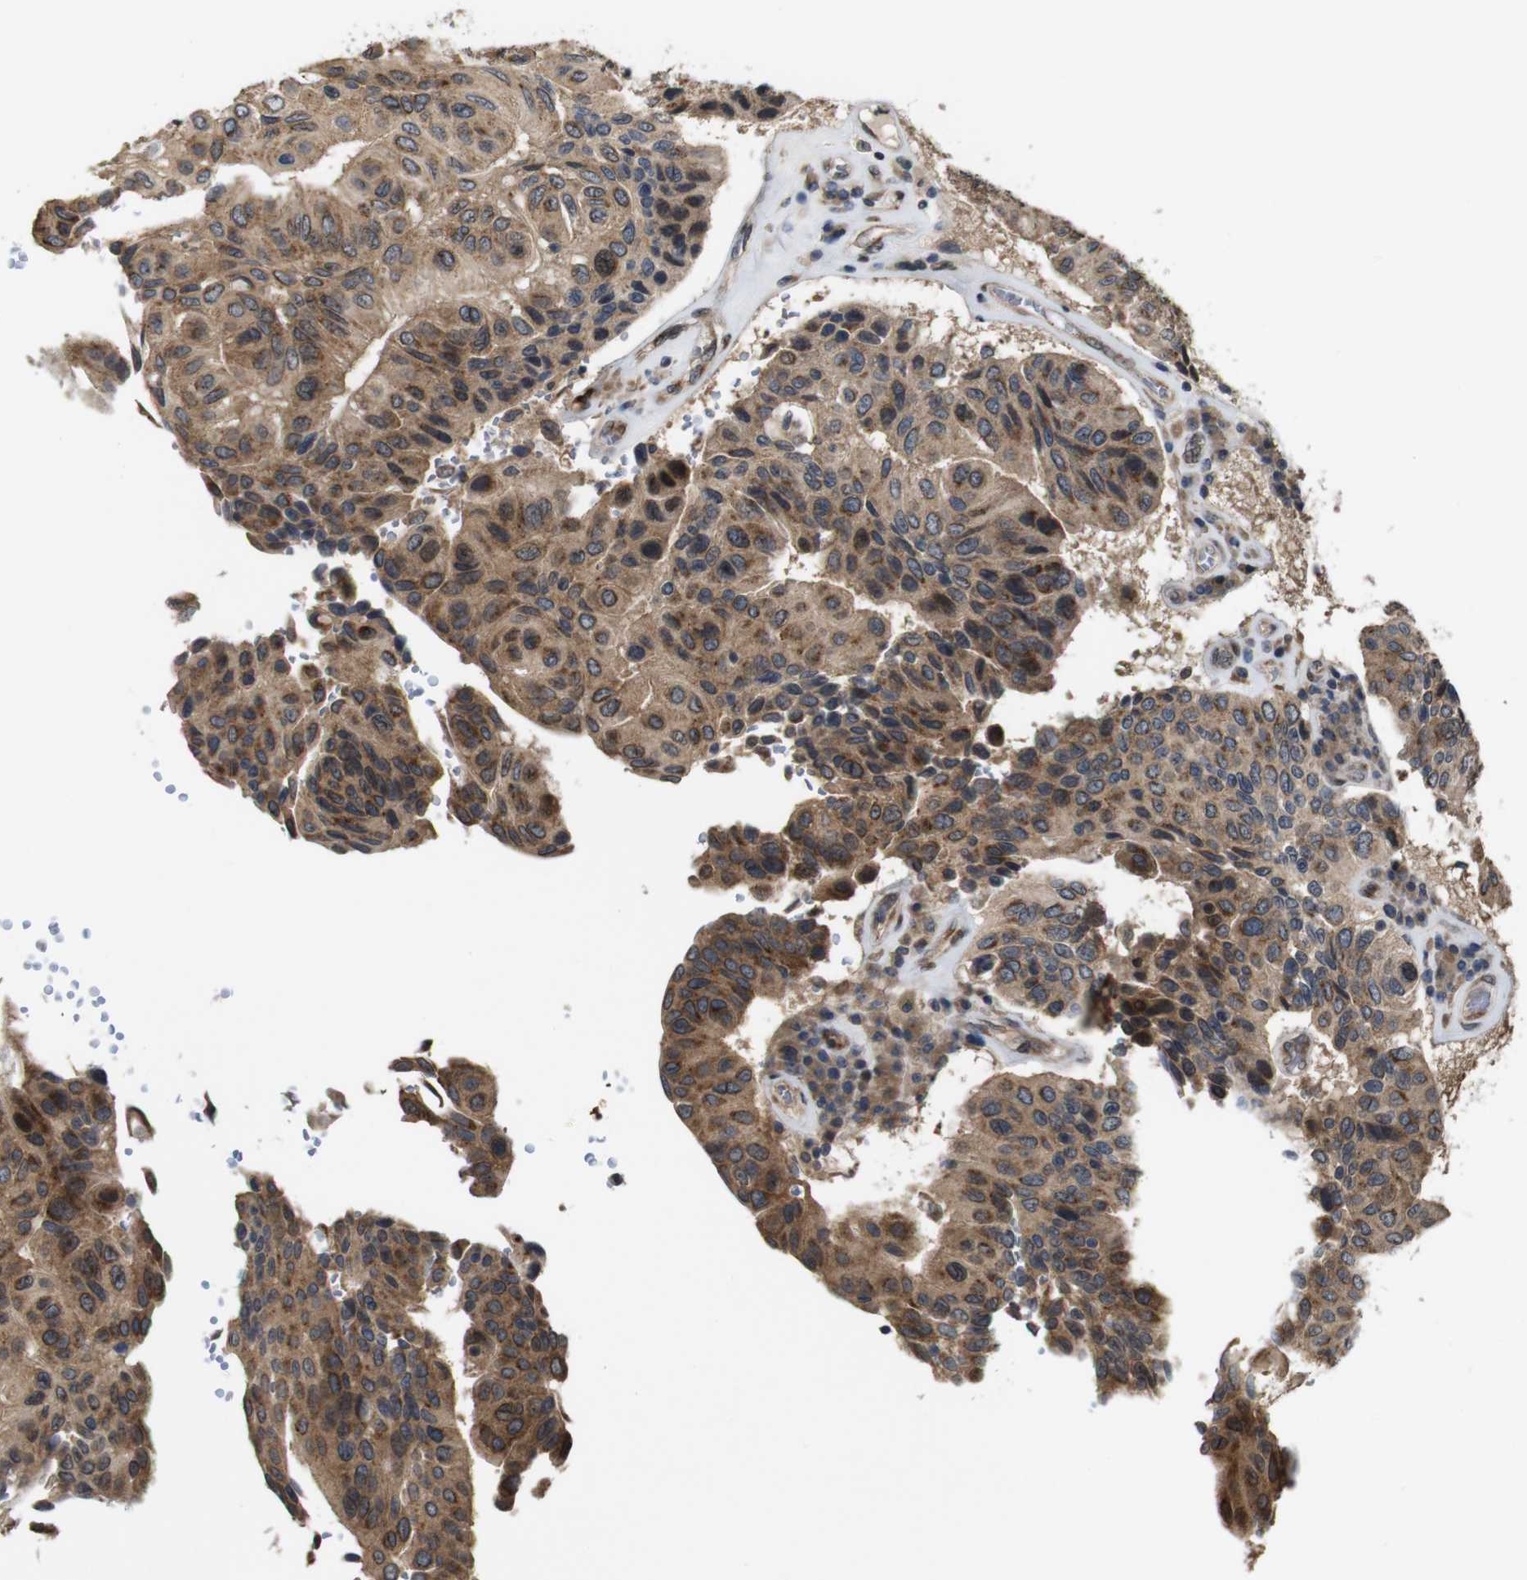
{"staining": {"intensity": "moderate", "quantity": ">75%", "location": "cytoplasmic/membranous"}, "tissue": "urothelial cancer", "cell_type": "Tumor cells", "image_type": "cancer", "snomed": [{"axis": "morphology", "description": "Urothelial carcinoma, High grade"}, {"axis": "topography", "description": "Urinary bladder"}], "caption": "The micrograph reveals staining of high-grade urothelial carcinoma, revealing moderate cytoplasmic/membranous protein expression (brown color) within tumor cells.", "gene": "EFCAB14", "patient": {"sex": "male", "age": 66}}